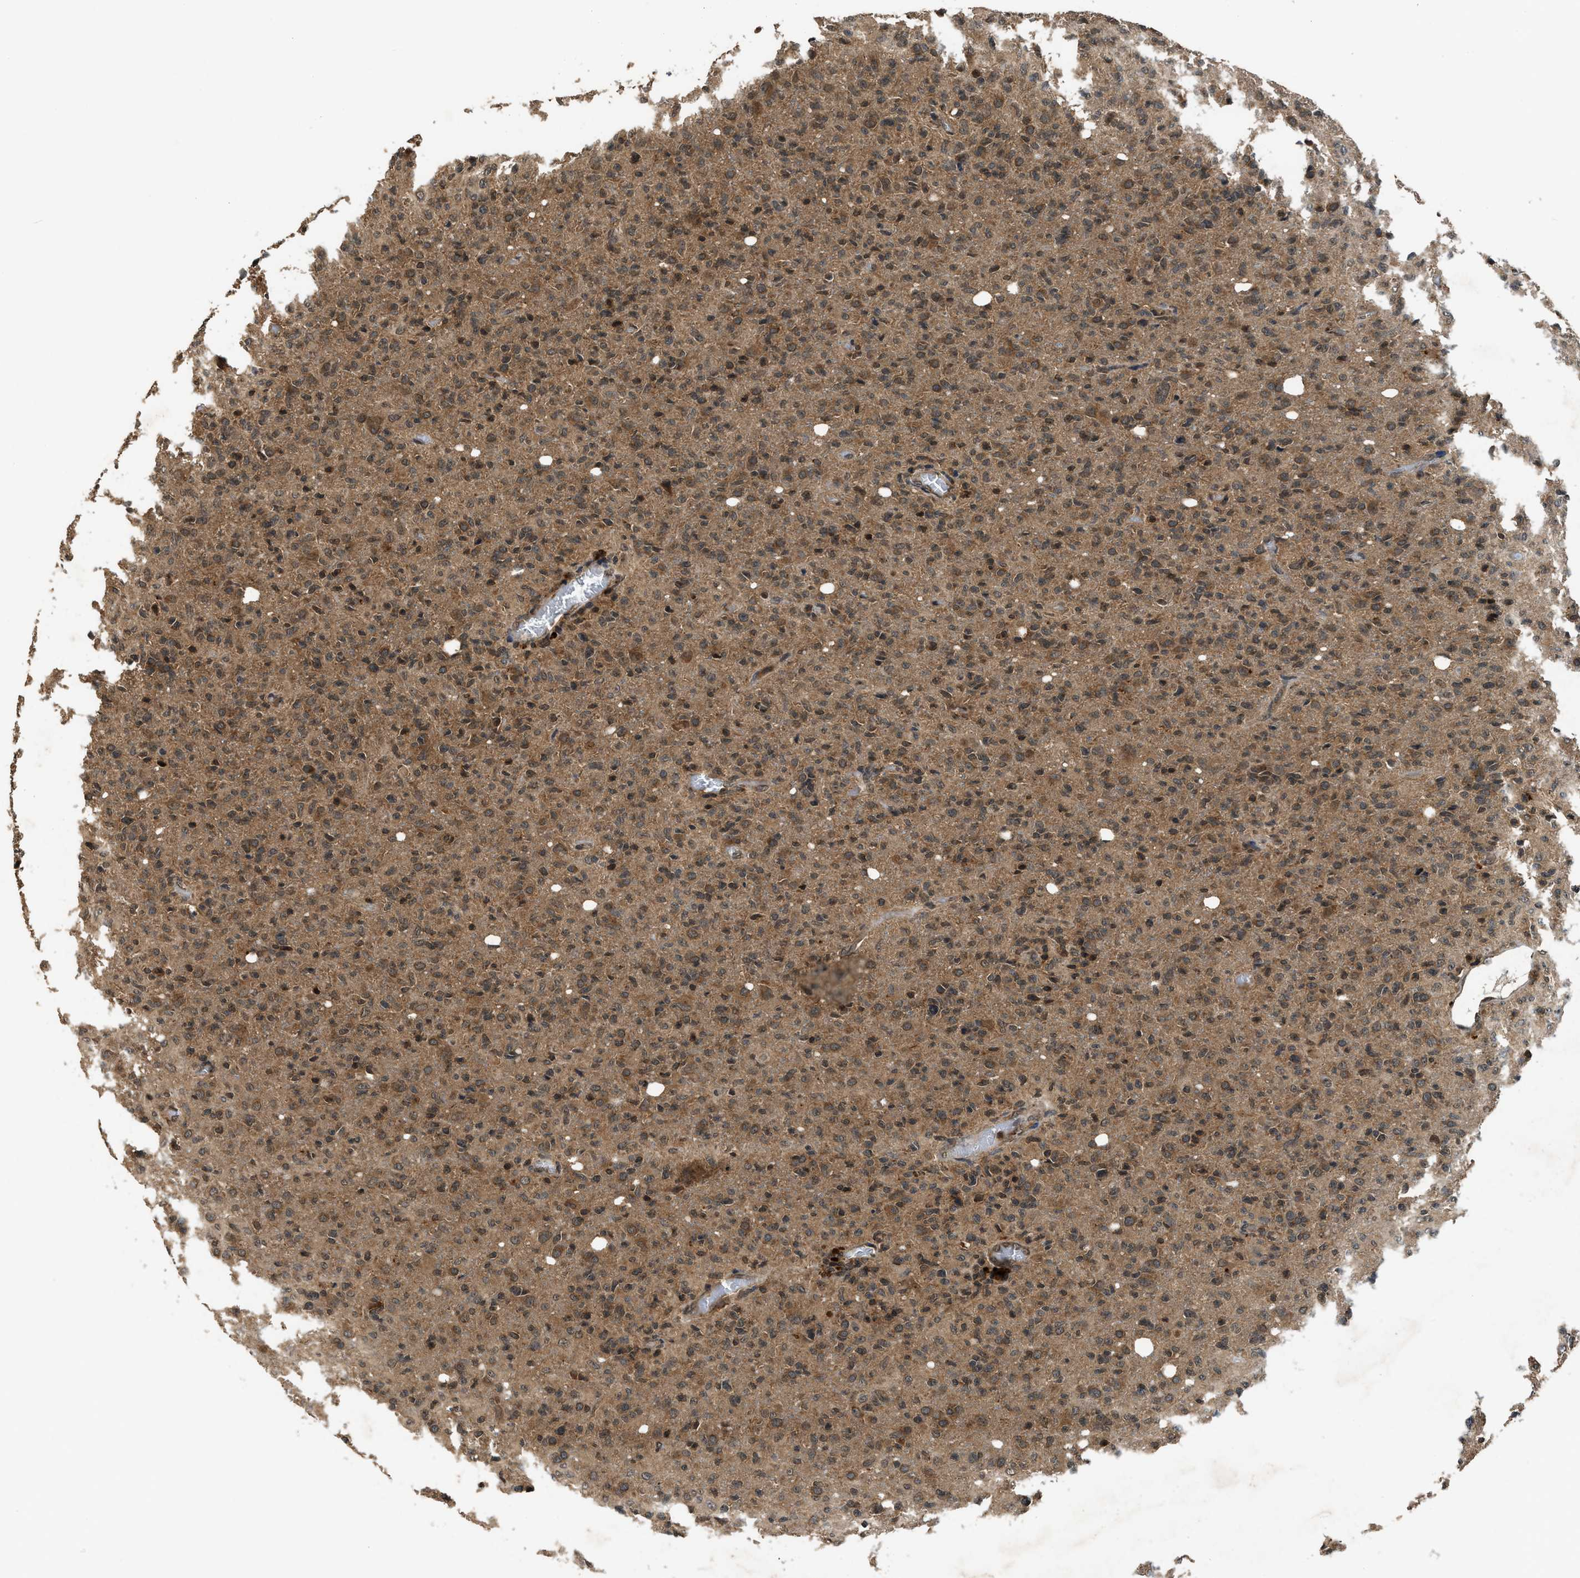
{"staining": {"intensity": "moderate", "quantity": ">75%", "location": "cytoplasmic/membranous"}, "tissue": "glioma", "cell_type": "Tumor cells", "image_type": "cancer", "snomed": [{"axis": "morphology", "description": "Glioma, malignant, High grade"}, {"axis": "topography", "description": "Brain"}], "caption": "This photomicrograph reveals immunohistochemistry staining of human glioma, with medium moderate cytoplasmic/membranous positivity in approximately >75% of tumor cells.", "gene": "RPS6KB1", "patient": {"sex": "female", "age": 57}}